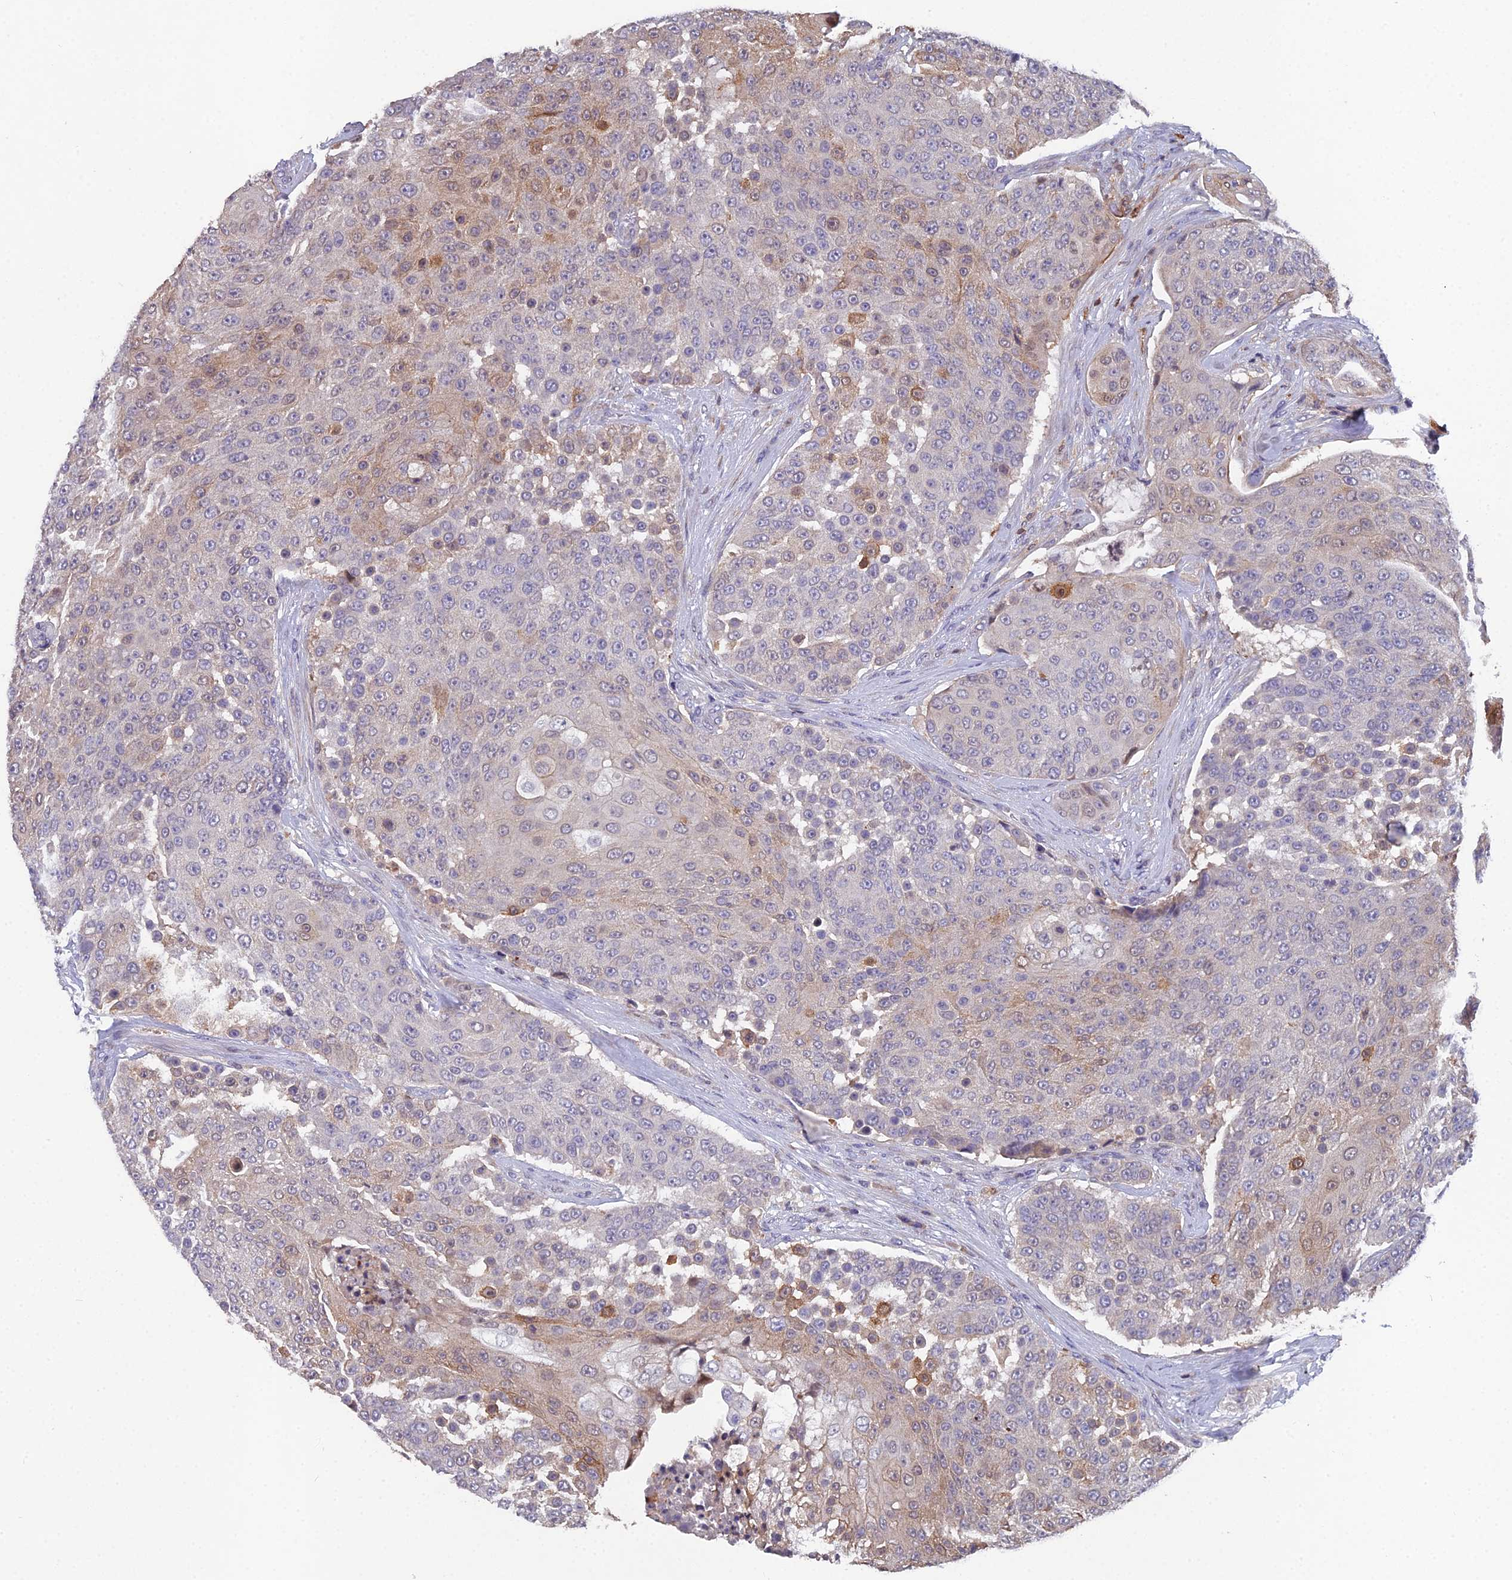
{"staining": {"intensity": "weak", "quantity": "25%-75%", "location": "cytoplasmic/membranous,nuclear"}, "tissue": "urothelial cancer", "cell_type": "Tumor cells", "image_type": "cancer", "snomed": [{"axis": "morphology", "description": "Urothelial carcinoma, High grade"}, {"axis": "topography", "description": "Urinary bladder"}], "caption": "Brown immunohistochemical staining in urothelial cancer shows weak cytoplasmic/membranous and nuclear expression in about 25%-75% of tumor cells.", "gene": "GALK2", "patient": {"sex": "female", "age": 63}}